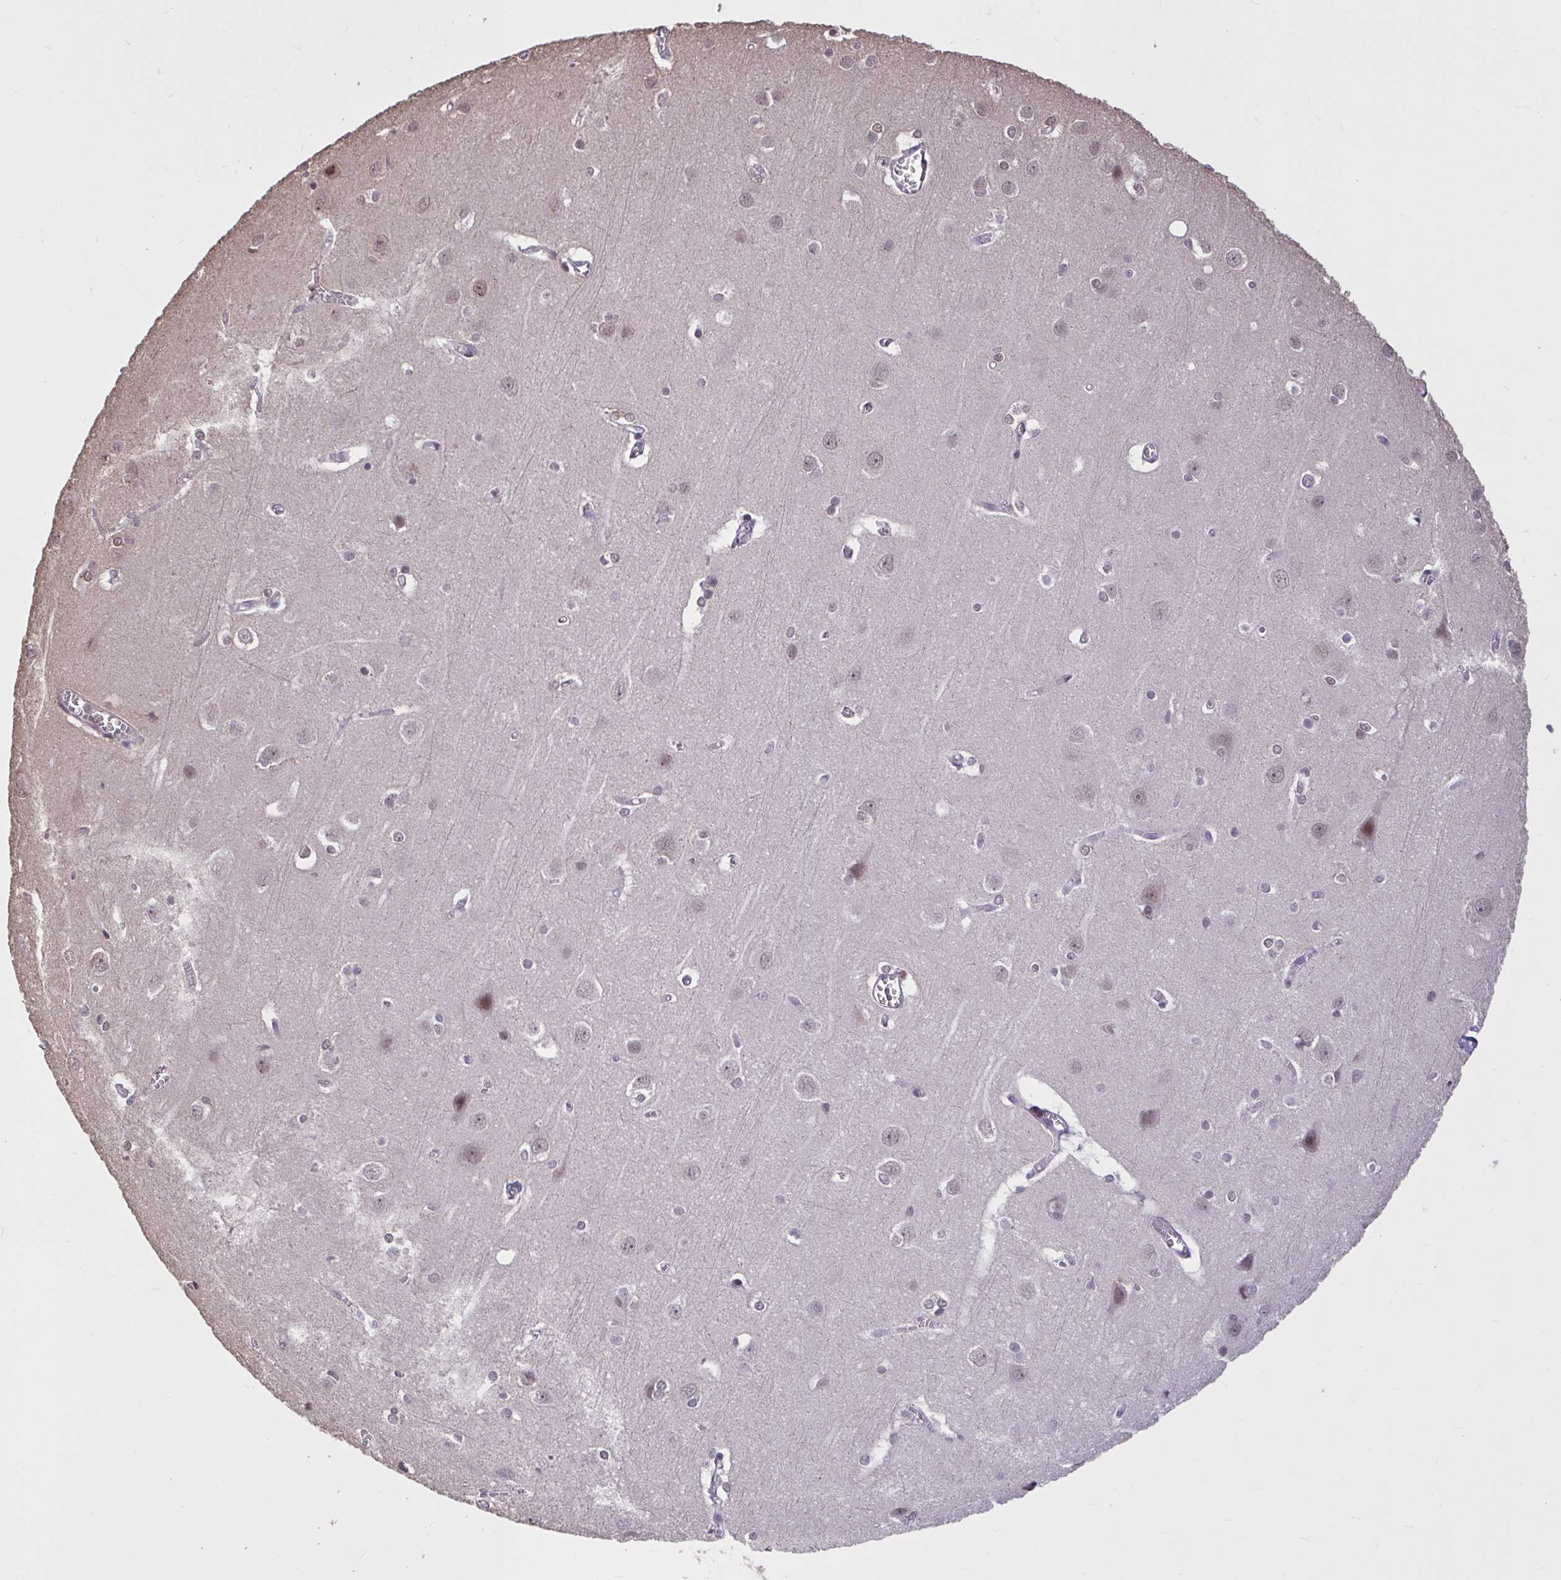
{"staining": {"intensity": "negative", "quantity": "none", "location": "none"}, "tissue": "cerebral cortex", "cell_type": "Endothelial cells", "image_type": "normal", "snomed": [{"axis": "morphology", "description": "Normal tissue, NOS"}, {"axis": "topography", "description": "Cerebral cortex"}], "caption": "This histopathology image is of unremarkable cerebral cortex stained with immunohistochemistry (IHC) to label a protein in brown with the nuclei are counter-stained blue. There is no staining in endothelial cells.", "gene": "ZNF414", "patient": {"sex": "male", "age": 37}}